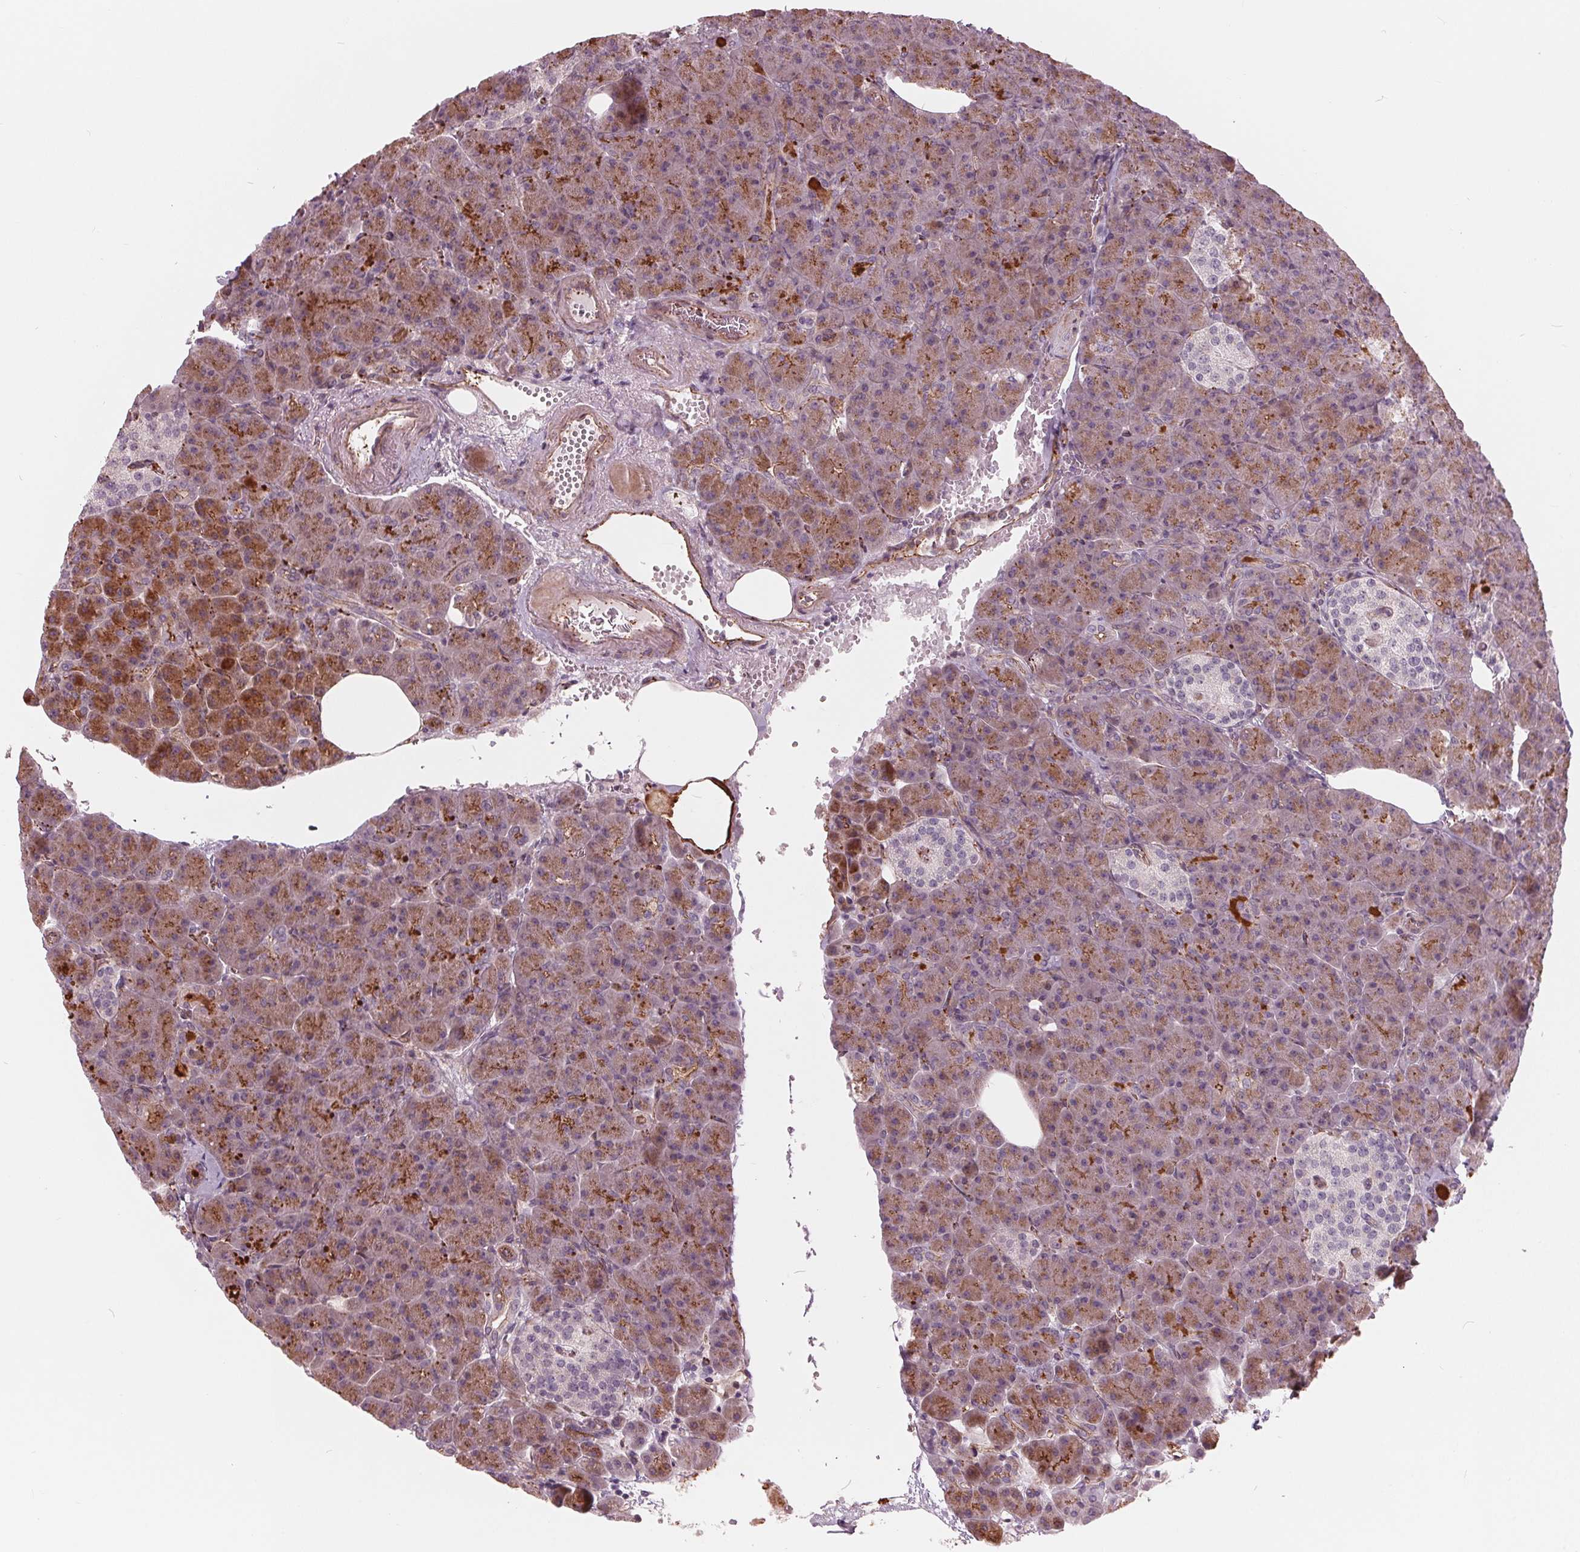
{"staining": {"intensity": "moderate", "quantity": "25%-75%", "location": "cytoplasmic/membranous"}, "tissue": "pancreas", "cell_type": "Exocrine glandular cells", "image_type": "normal", "snomed": [{"axis": "morphology", "description": "Normal tissue, NOS"}, {"axis": "topography", "description": "Pancreas"}], "caption": "Protein analysis of unremarkable pancreas reveals moderate cytoplasmic/membranous positivity in about 25%-75% of exocrine glandular cells.", "gene": "TXNIP", "patient": {"sex": "female", "age": 74}}